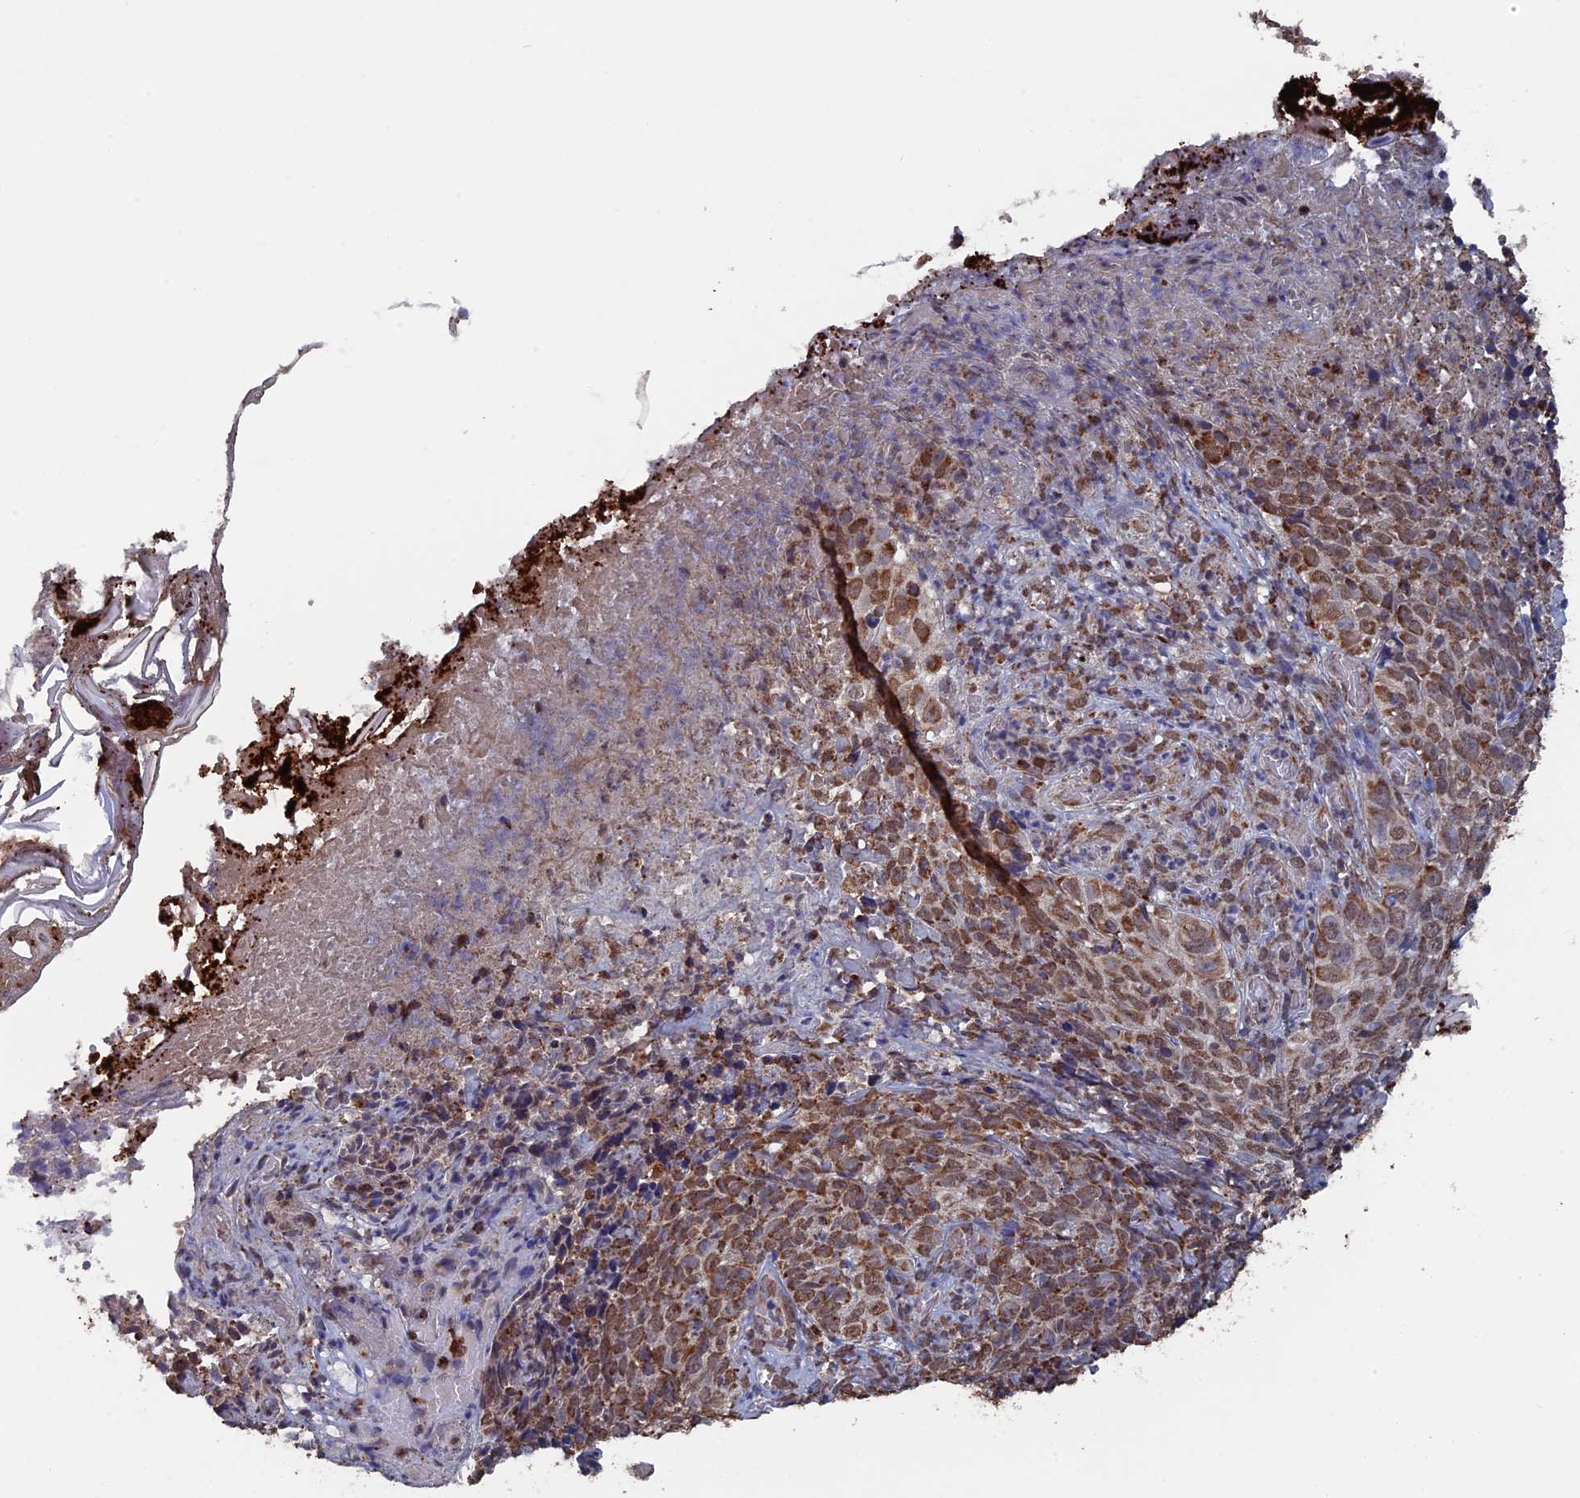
{"staining": {"intensity": "moderate", "quantity": ">75%", "location": "cytoplasmic/membranous"}, "tissue": "skin cancer", "cell_type": "Tumor cells", "image_type": "cancer", "snomed": [{"axis": "morphology", "description": "Basal cell carcinoma"}, {"axis": "topography", "description": "Skin"}], "caption": "Brown immunohistochemical staining in skin basal cell carcinoma shows moderate cytoplasmic/membranous expression in about >75% of tumor cells.", "gene": "SMG9", "patient": {"sex": "female", "age": 84}}